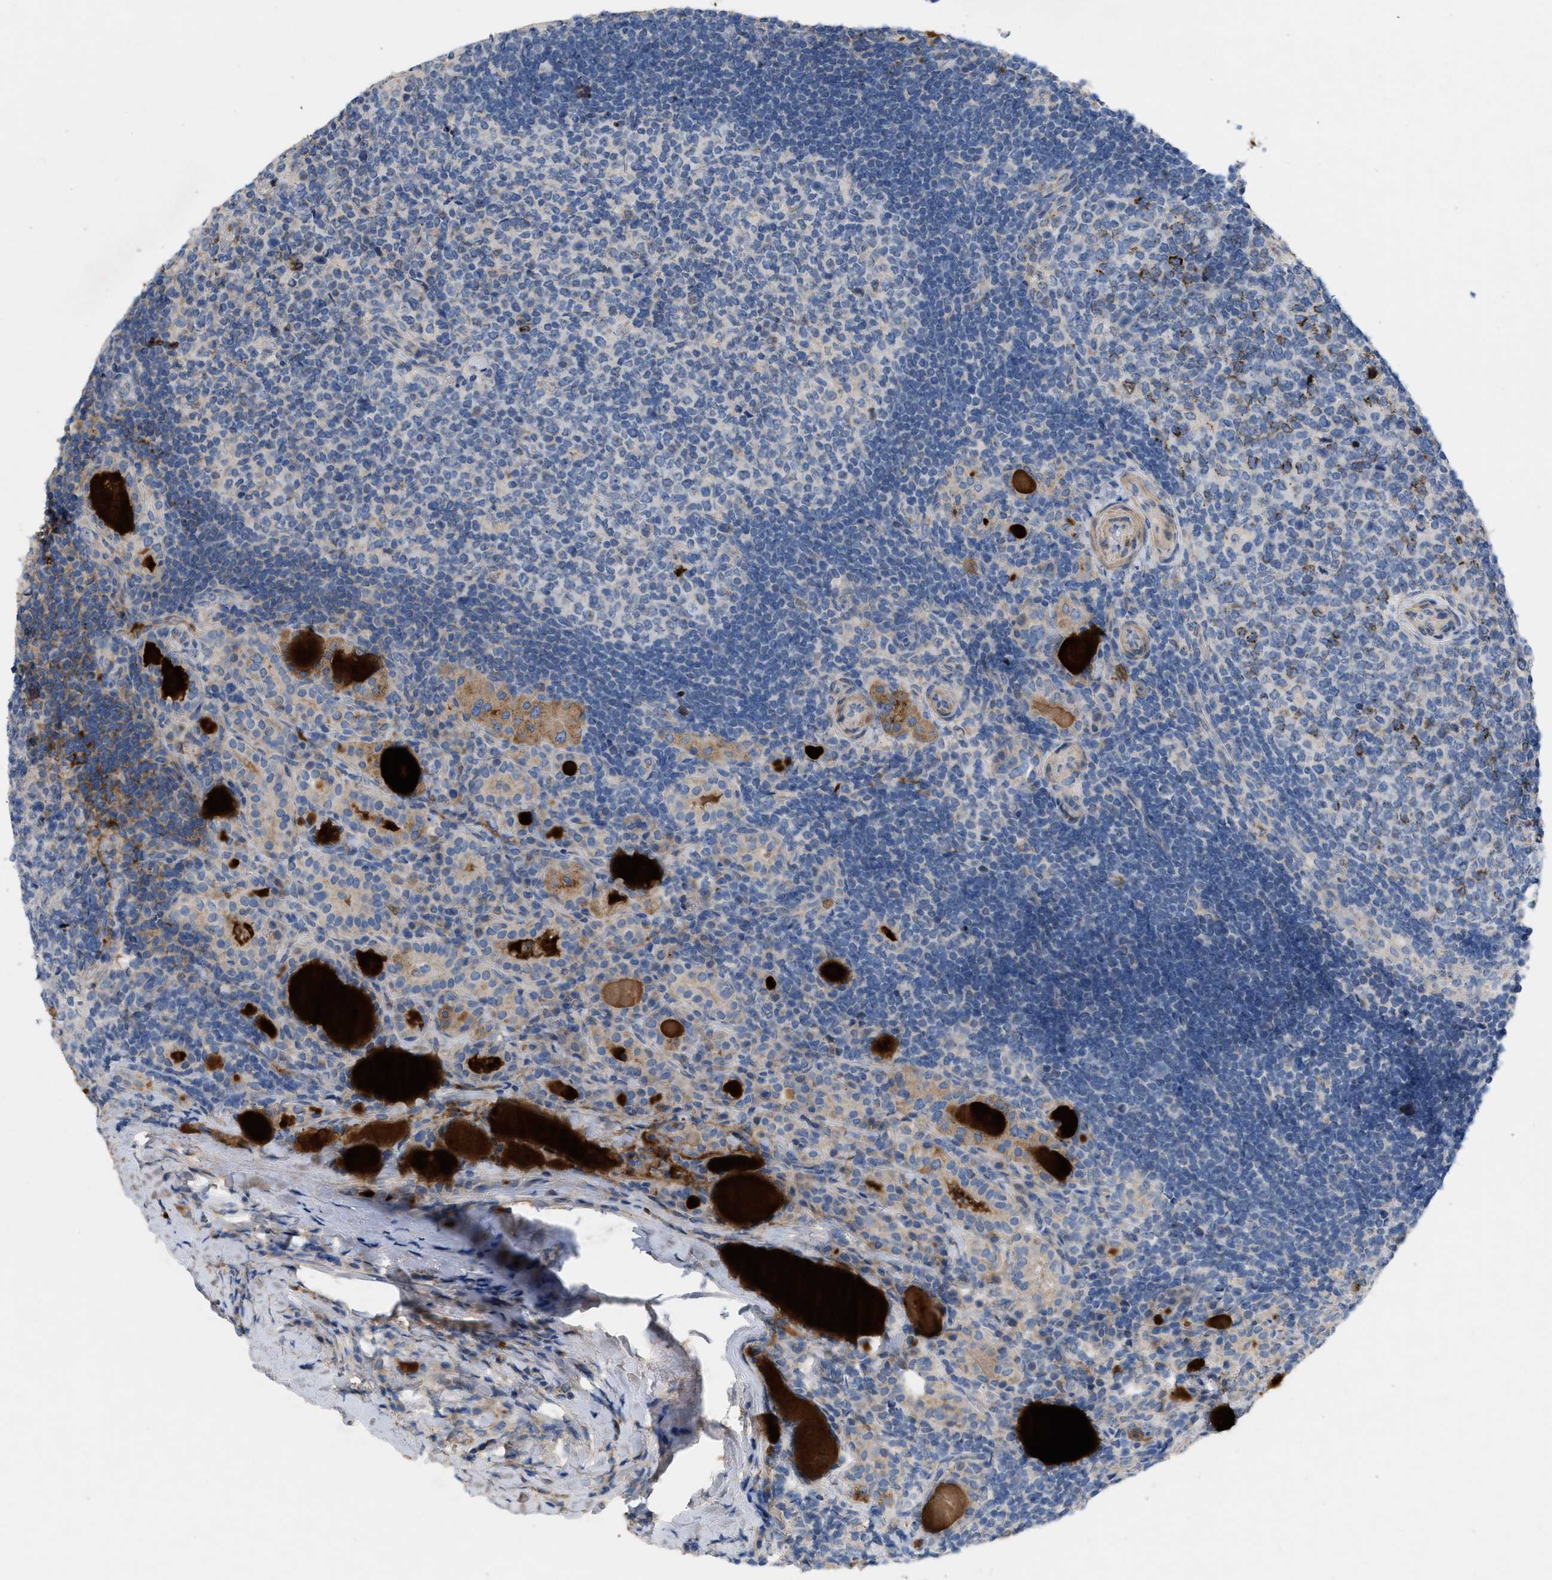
{"staining": {"intensity": "moderate", "quantity": "25%-75%", "location": "cytoplasmic/membranous"}, "tissue": "thyroid cancer", "cell_type": "Tumor cells", "image_type": "cancer", "snomed": [{"axis": "morphology", "description": "Papillary adenocarcinoma, NOS"}, {"axis": "topography", "description": "Thyroid gland"}], "caption": "A medium amount of moderate cytoplasmic/membranous expression is seen in approximately 25%-75% of tumor cells in papillary adenocarcinoma (thyroid) tissue.", "gene": "PLPPR5", "patient": {"sex": "female", "age": 42}}